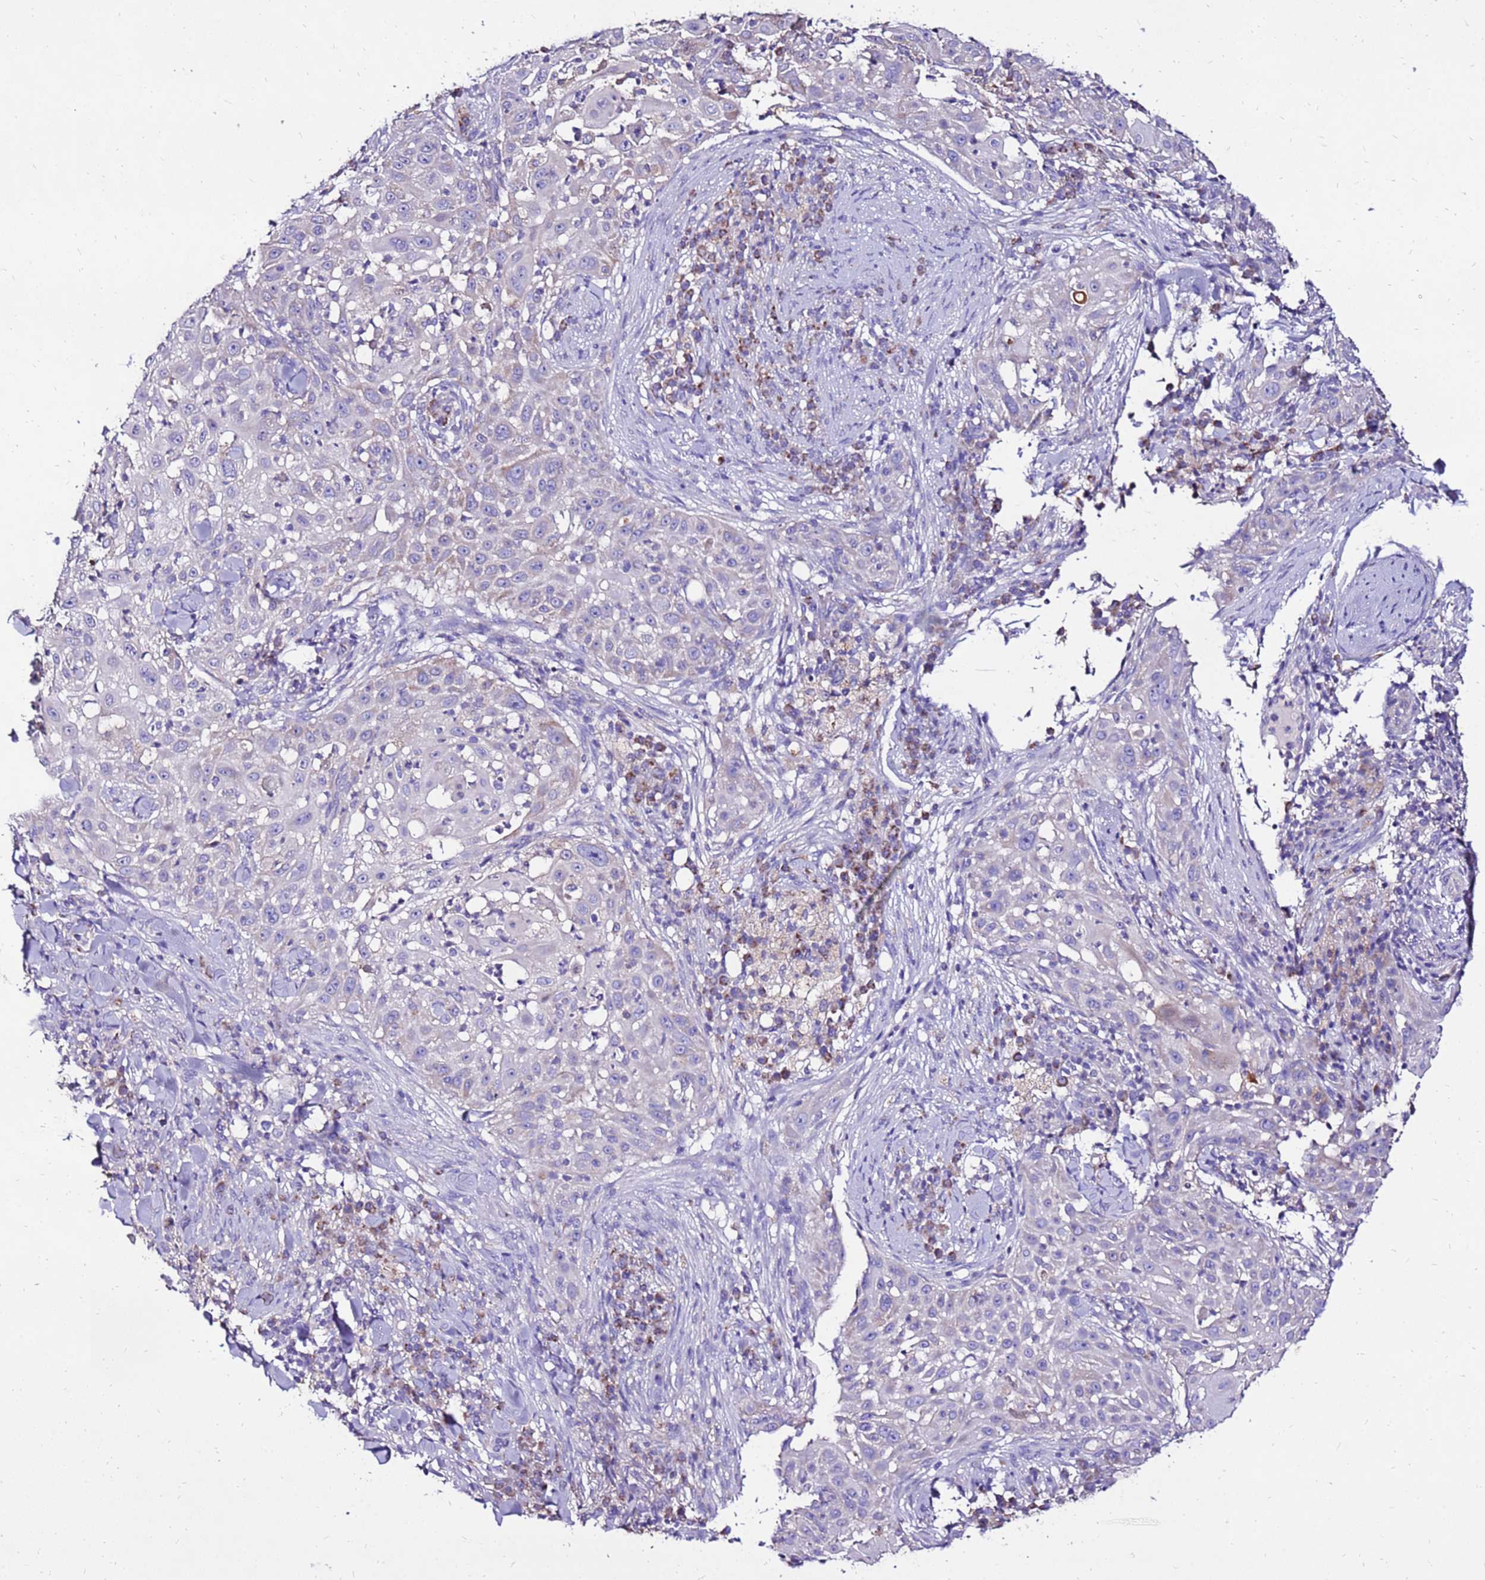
{"staining": {"intensity": "negative", "quantity": "none", "location": "none"}, "tissue": "skin cancer", "cell_type": "Tumor cells", "image_type": "cancer", "snomed": [{"axis": "morphology", "description": "Squamous cell carcinoma, NOS"}, {"axis": "topography", "description": "Skin"}], "caption": "Tumor cells are negative for brown protein staining in skin cancer (squamous cell carcinoma).", "gene": "TMEM106C", "patient": {"sex": "female", "age": 44}}